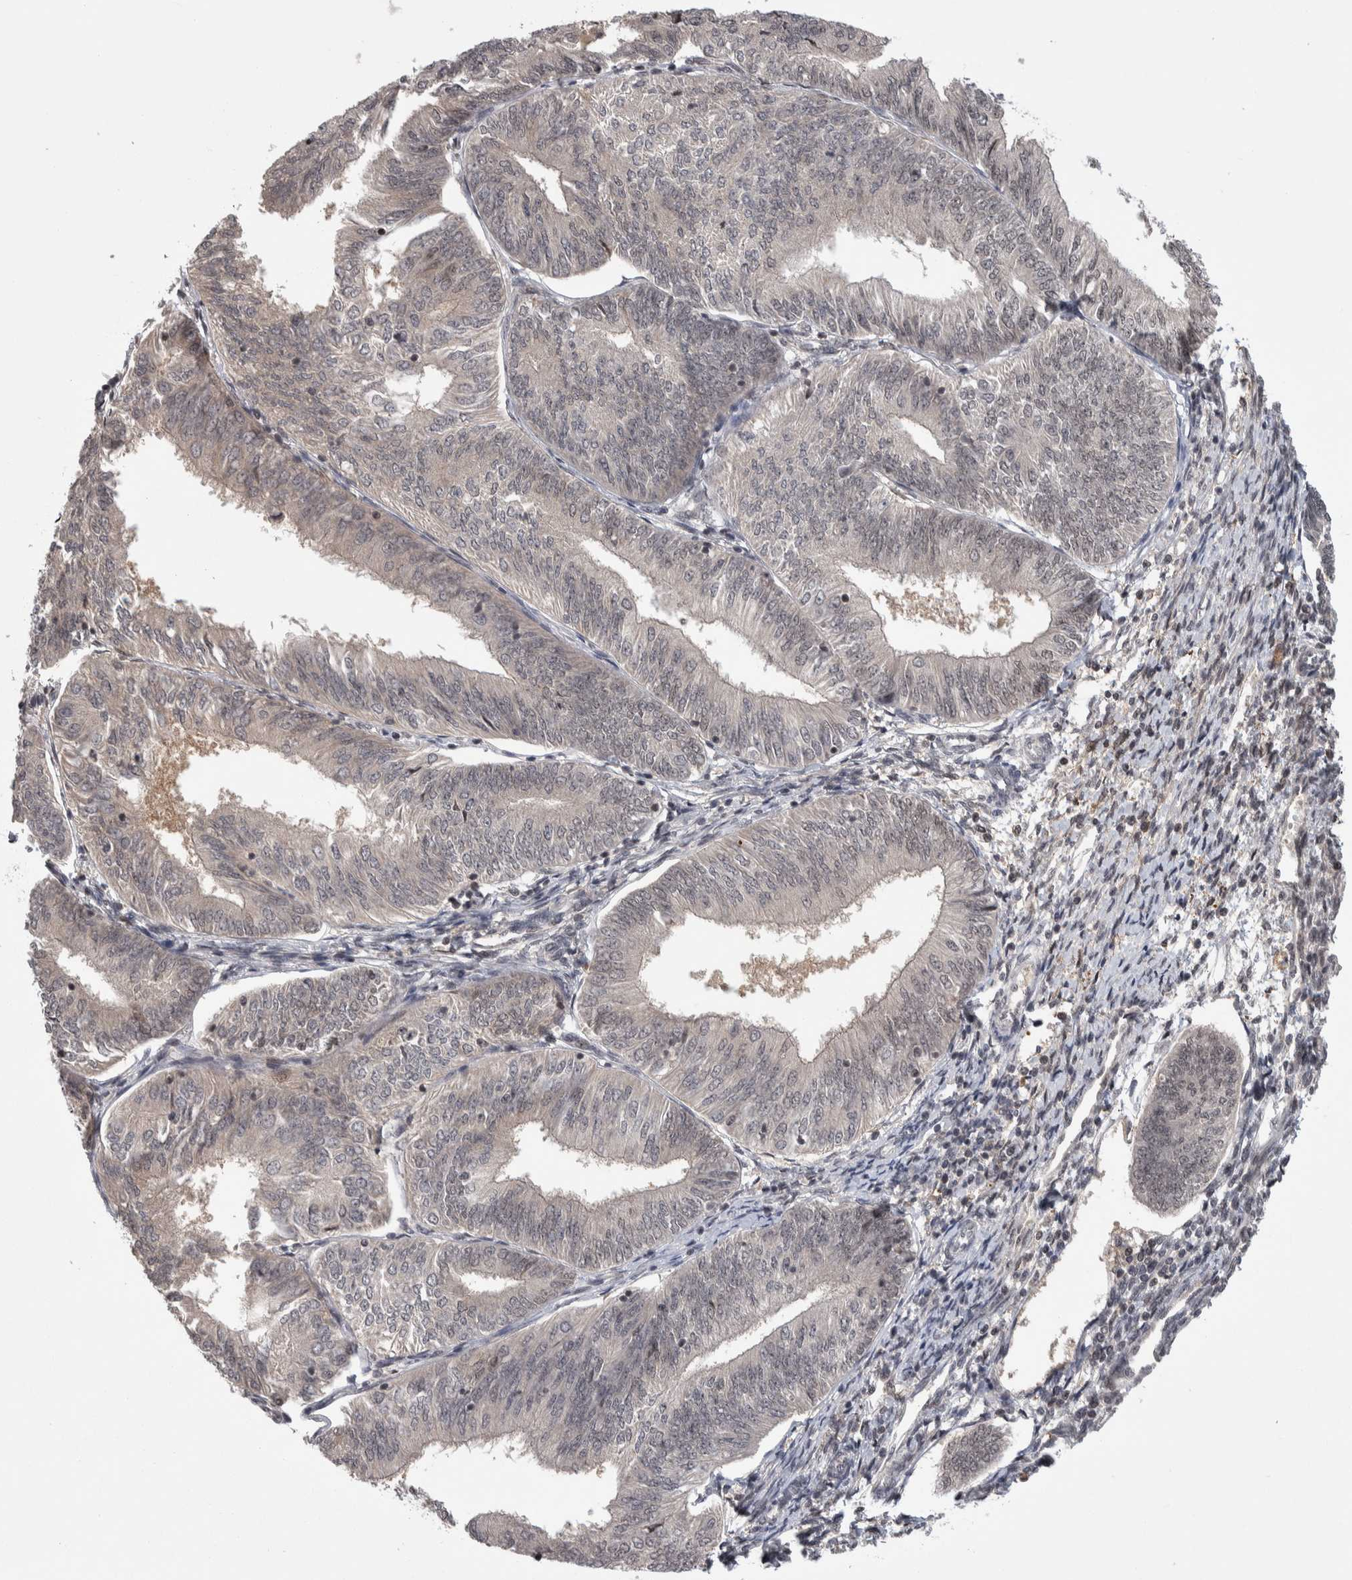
{"staining": {"intensity": "weak", "quantity": "25%-75%", "location": "nuclear"}, "tissue": "endometrial cancer", "cell_type": "Tumor cells", "image_type": "cancer", "snomed": [{"axis": "morphology", "description": "Adenocarcinoma, NOS"}, {"axis": "topography", "description": "Endometrium"}], "caption": "This is an image of immunohistochemistry staining of adenocarcinoma (endometrial), which shows weak staining in the nuclear of tumor cells.", "gene": "ZSCAN21", "patient": {"sex": "female", "age": 58}}